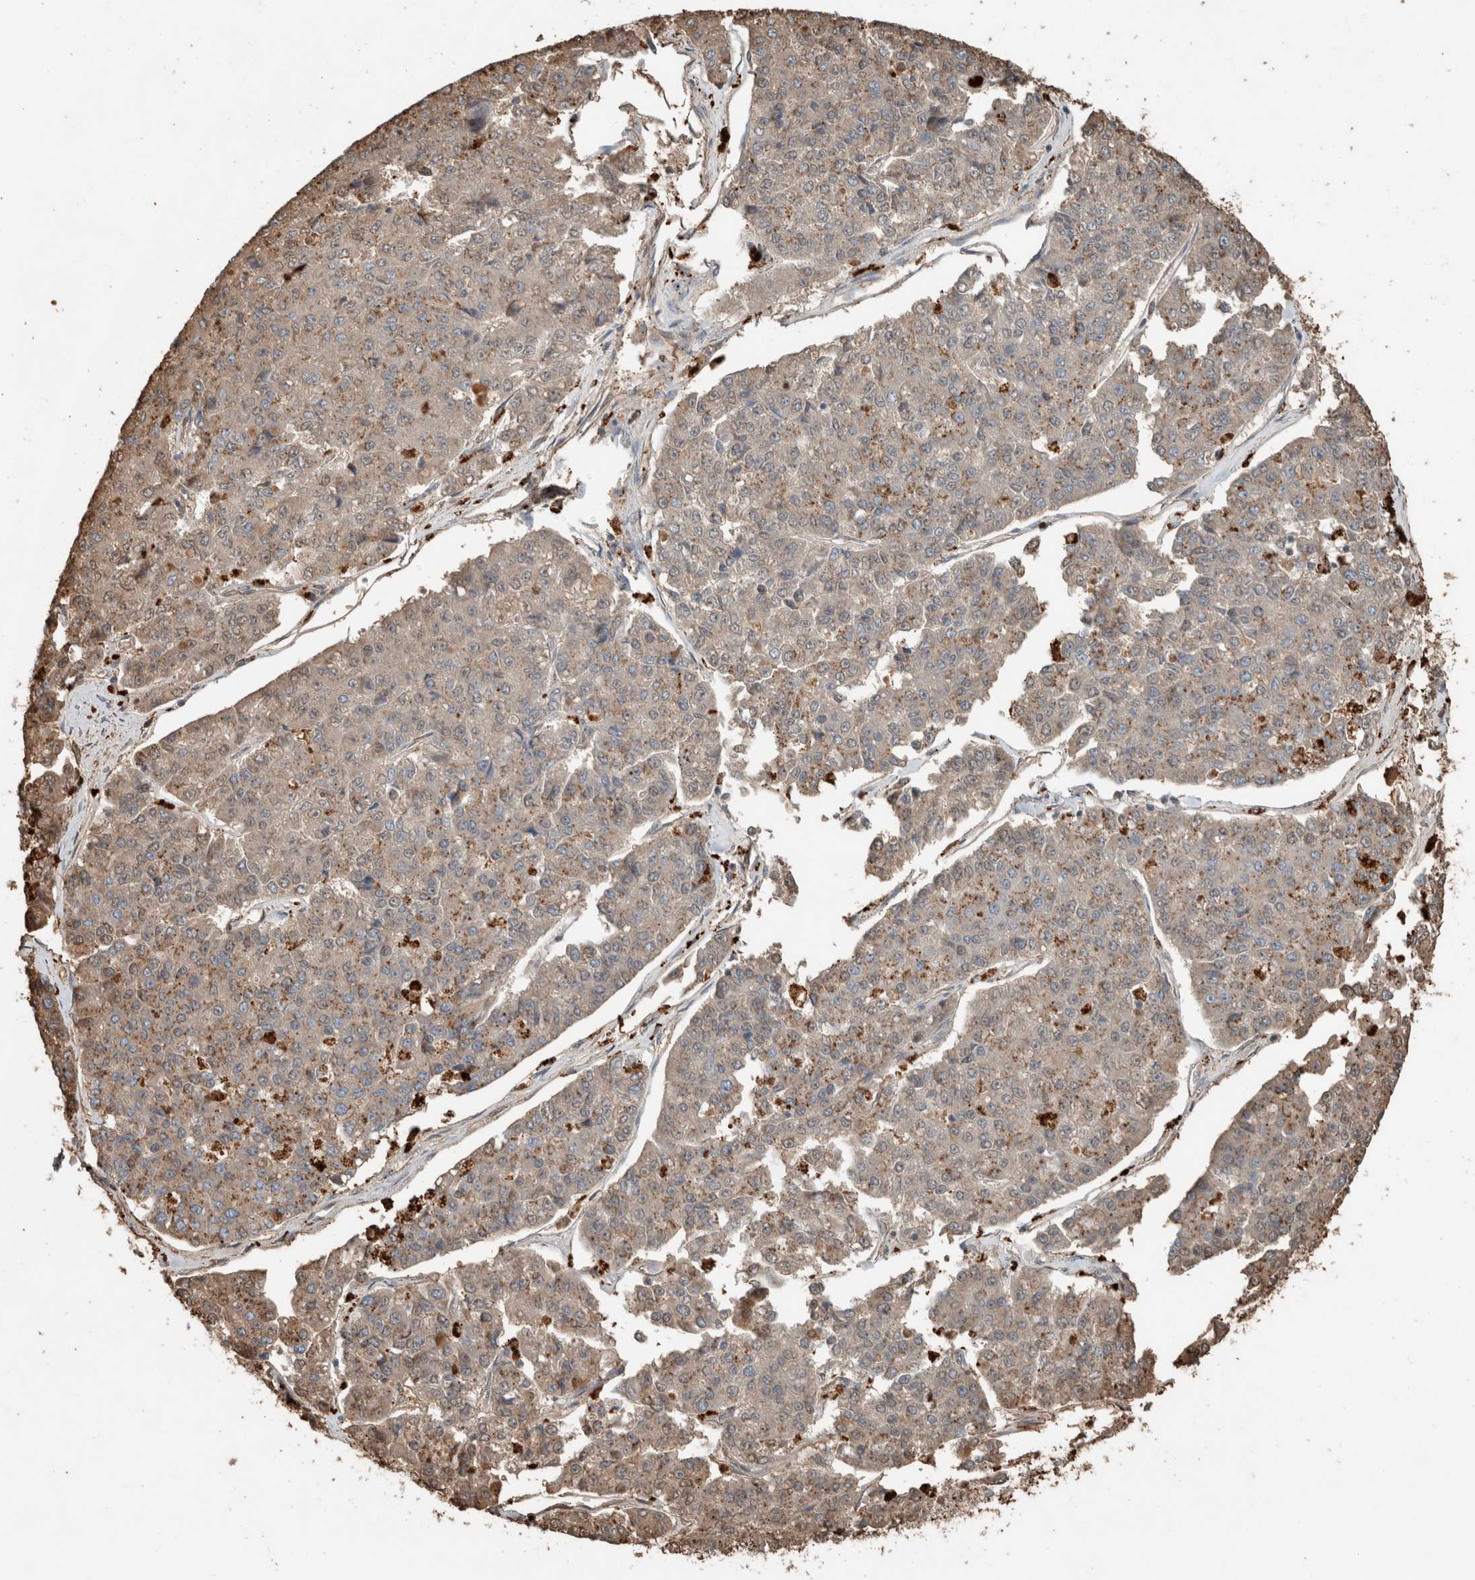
{"staining": {"intensity": "weak", "quantity": "<25%", "location": "cytoplasmic/membranous"}, "tissue": "pancreatic cancer", "cell_type": "Tumor cells", "image_type": "cancer", "snomed": [{"axis": "morphology", "description": "Adenocarcinoma, NOS"}, {"axis": "topography", "description": "Pancreas"}], "caption": "A micrograph of human pancreatic cancer (adenocarcinoma) is negative for staining in tumor cells.", "gene": "USP34", "patient": {"sex": "male", "age": 50}}